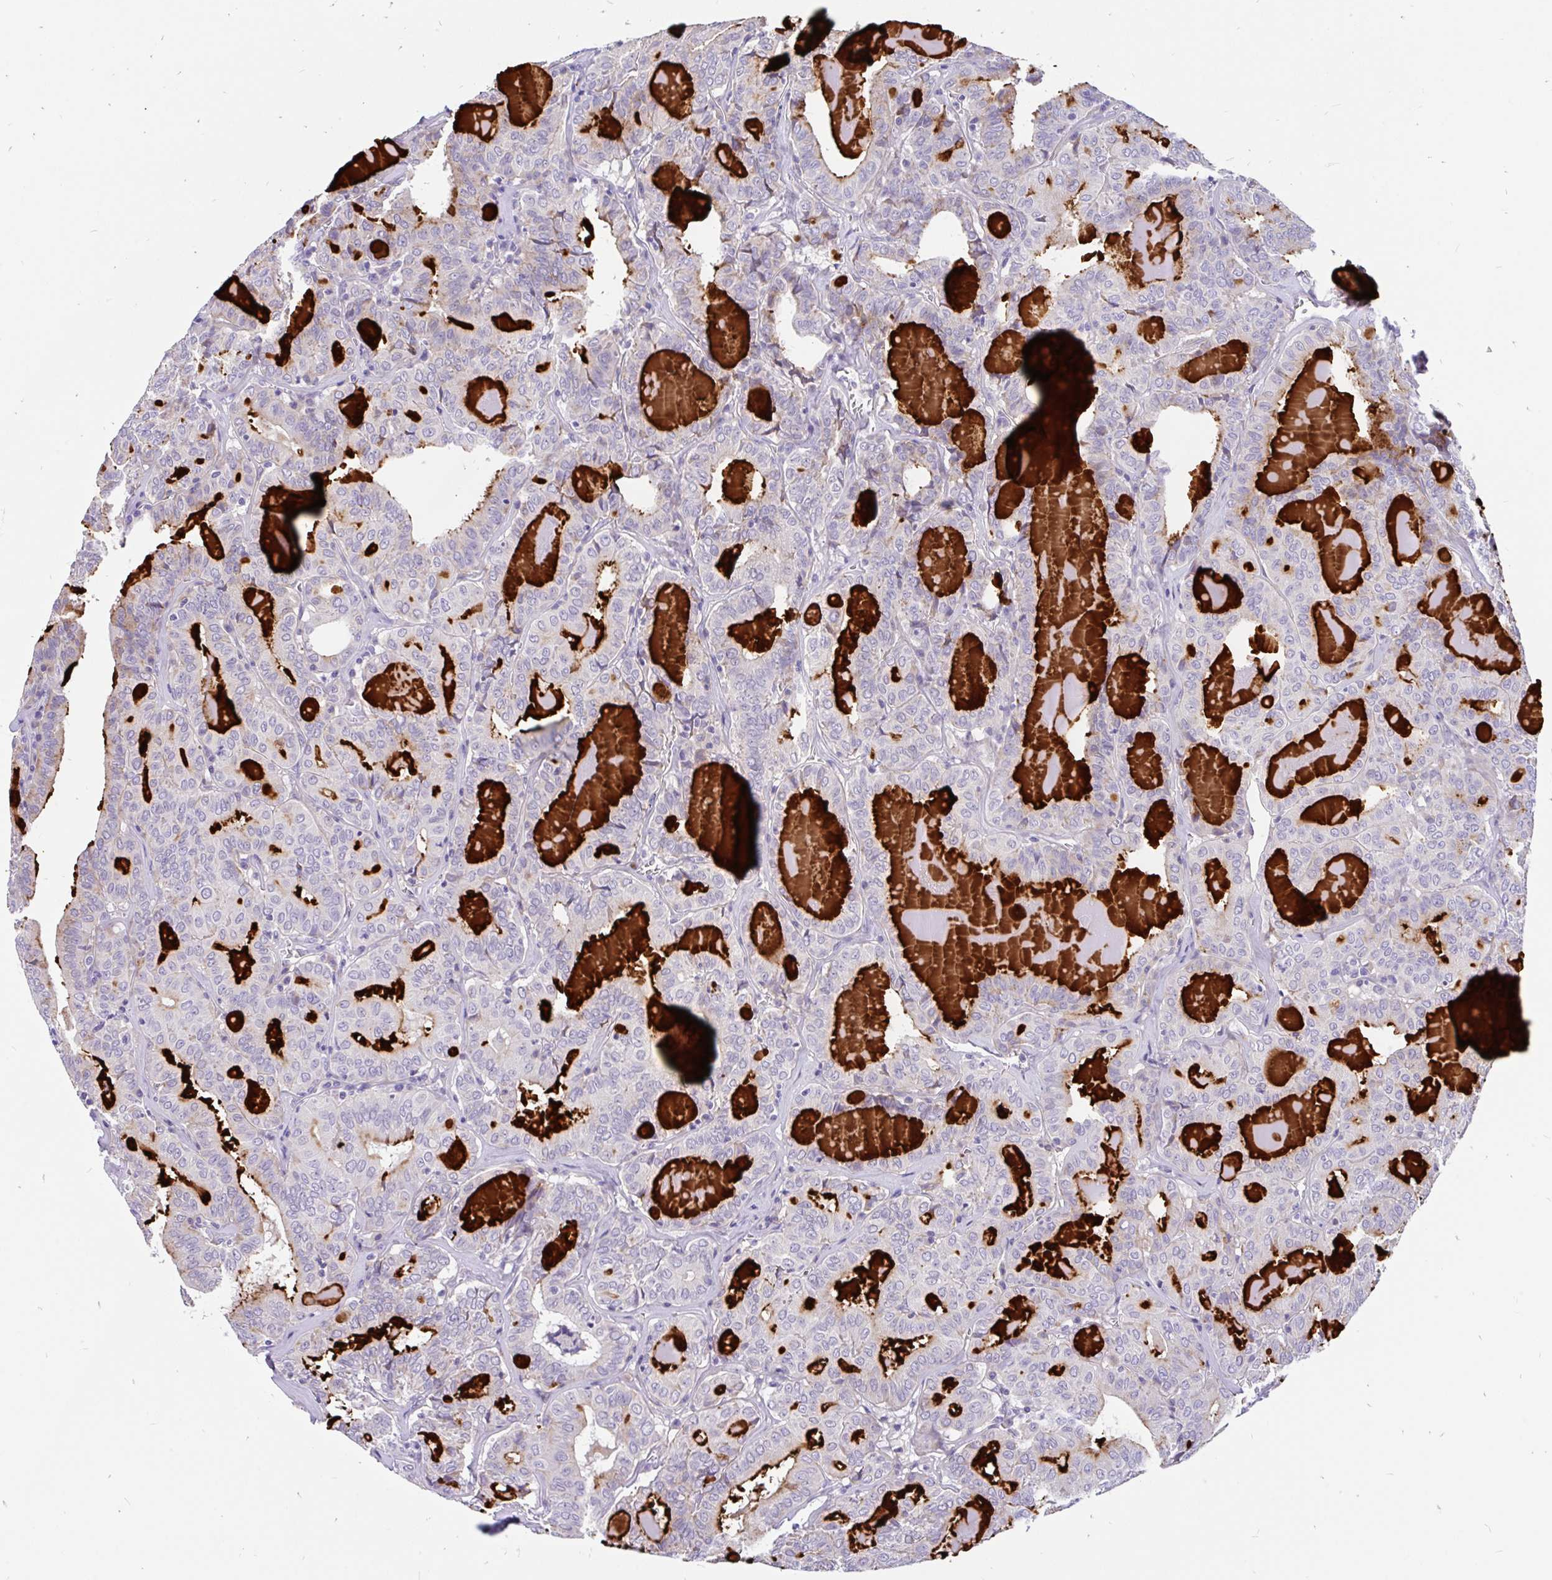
{"staining": {"intensity": "weak", "quantity": "<25%", "location": "cytoplasmic/membranous"}, "tissue": "thyroid cancer", "cell_type": "Tumor cells", "image_type": "cancer", "snomed": [{"axis": "morphology", "description": "Papillary adenocarcinoma, NOS"}, {"axis": "topography", "description": "Thyroid gland"}], "caption": "DAB immunohistochemical staining of human papillary adenocarcinoma (thyroid) shows no significant expression in tumor cells.", "gene": "KIAA2013", "patient": {"sex": "female", "age": 72}}